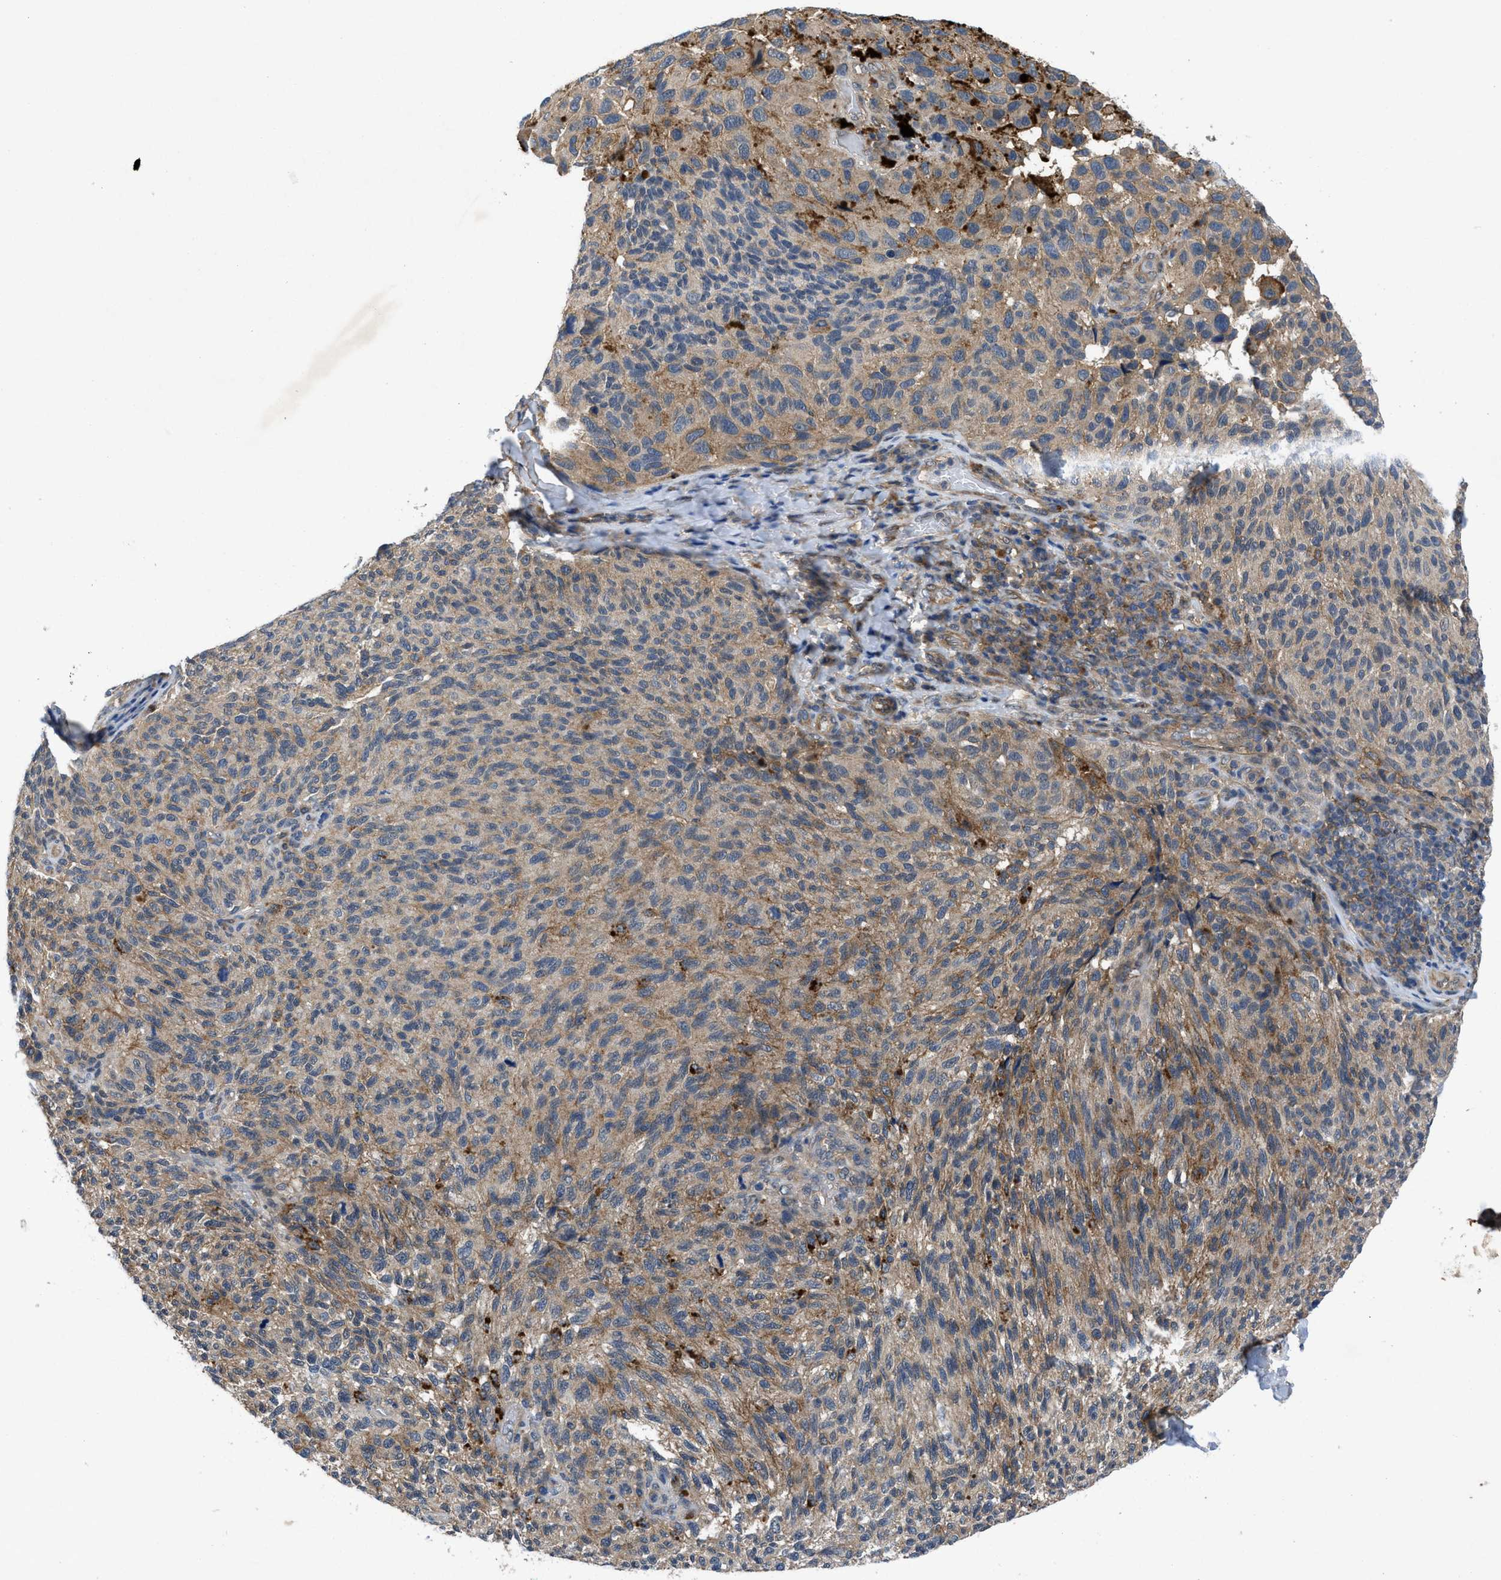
{"staining": {"intensity": "weak", "quantity": ">75%", "location": "cytoplasmic/membranous"}, "tissue": "melanoma", "cell_type": "Tumor cells", "image_type": "cancer", "snomed": [{"axis": "morphology", "description": "Malignant melanoma, NOS"}, {"axis": "topography", "description": "Skin"}], "caption": "This is an image of immunohistochemistry (IHC) staining of malignant melanoma, which shows weak staining in the cytoplasmic/membranous of tumor cells.", "gene": "PANX1", "patient": {"sex": "female", "age": 73}}